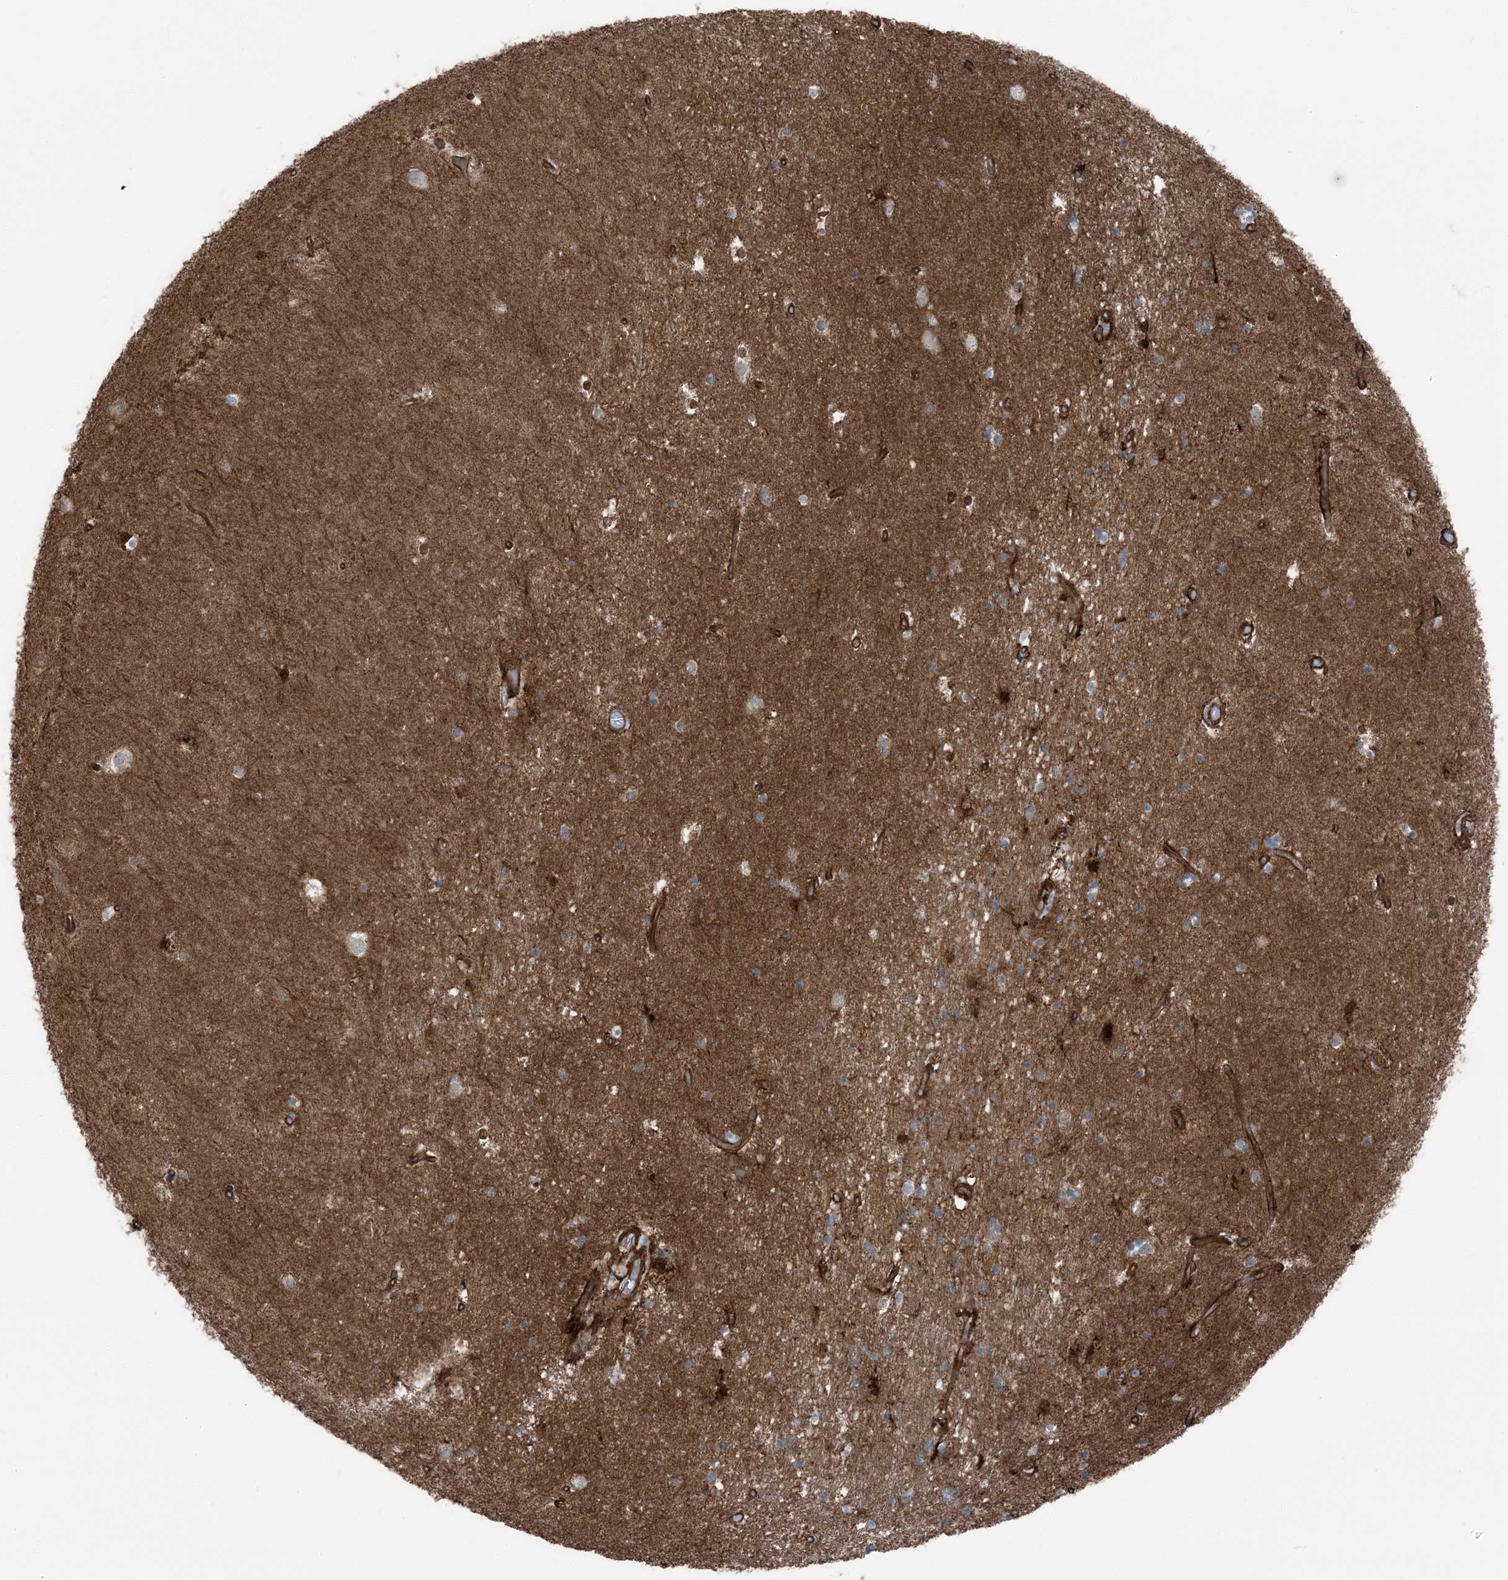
{"staining": {"intensity": "negative", "quantity": "none", "location": "none"}, "tissue": "hippocampus", "cell_type": "Glial cells", "image_type": "normal", "snomed": [{"axis": "morphology", "description": "Normal tissue, NOS"}, {"axis": "topography", "description": "Hippocampus"}], "caption": "A high-resolution micrograph shows IHC staining of normal hippocampus, which exhibits no significant positivity in glial cells.", "gene": "ZFP90", "patient": {"sex": "male", "age": 45}}